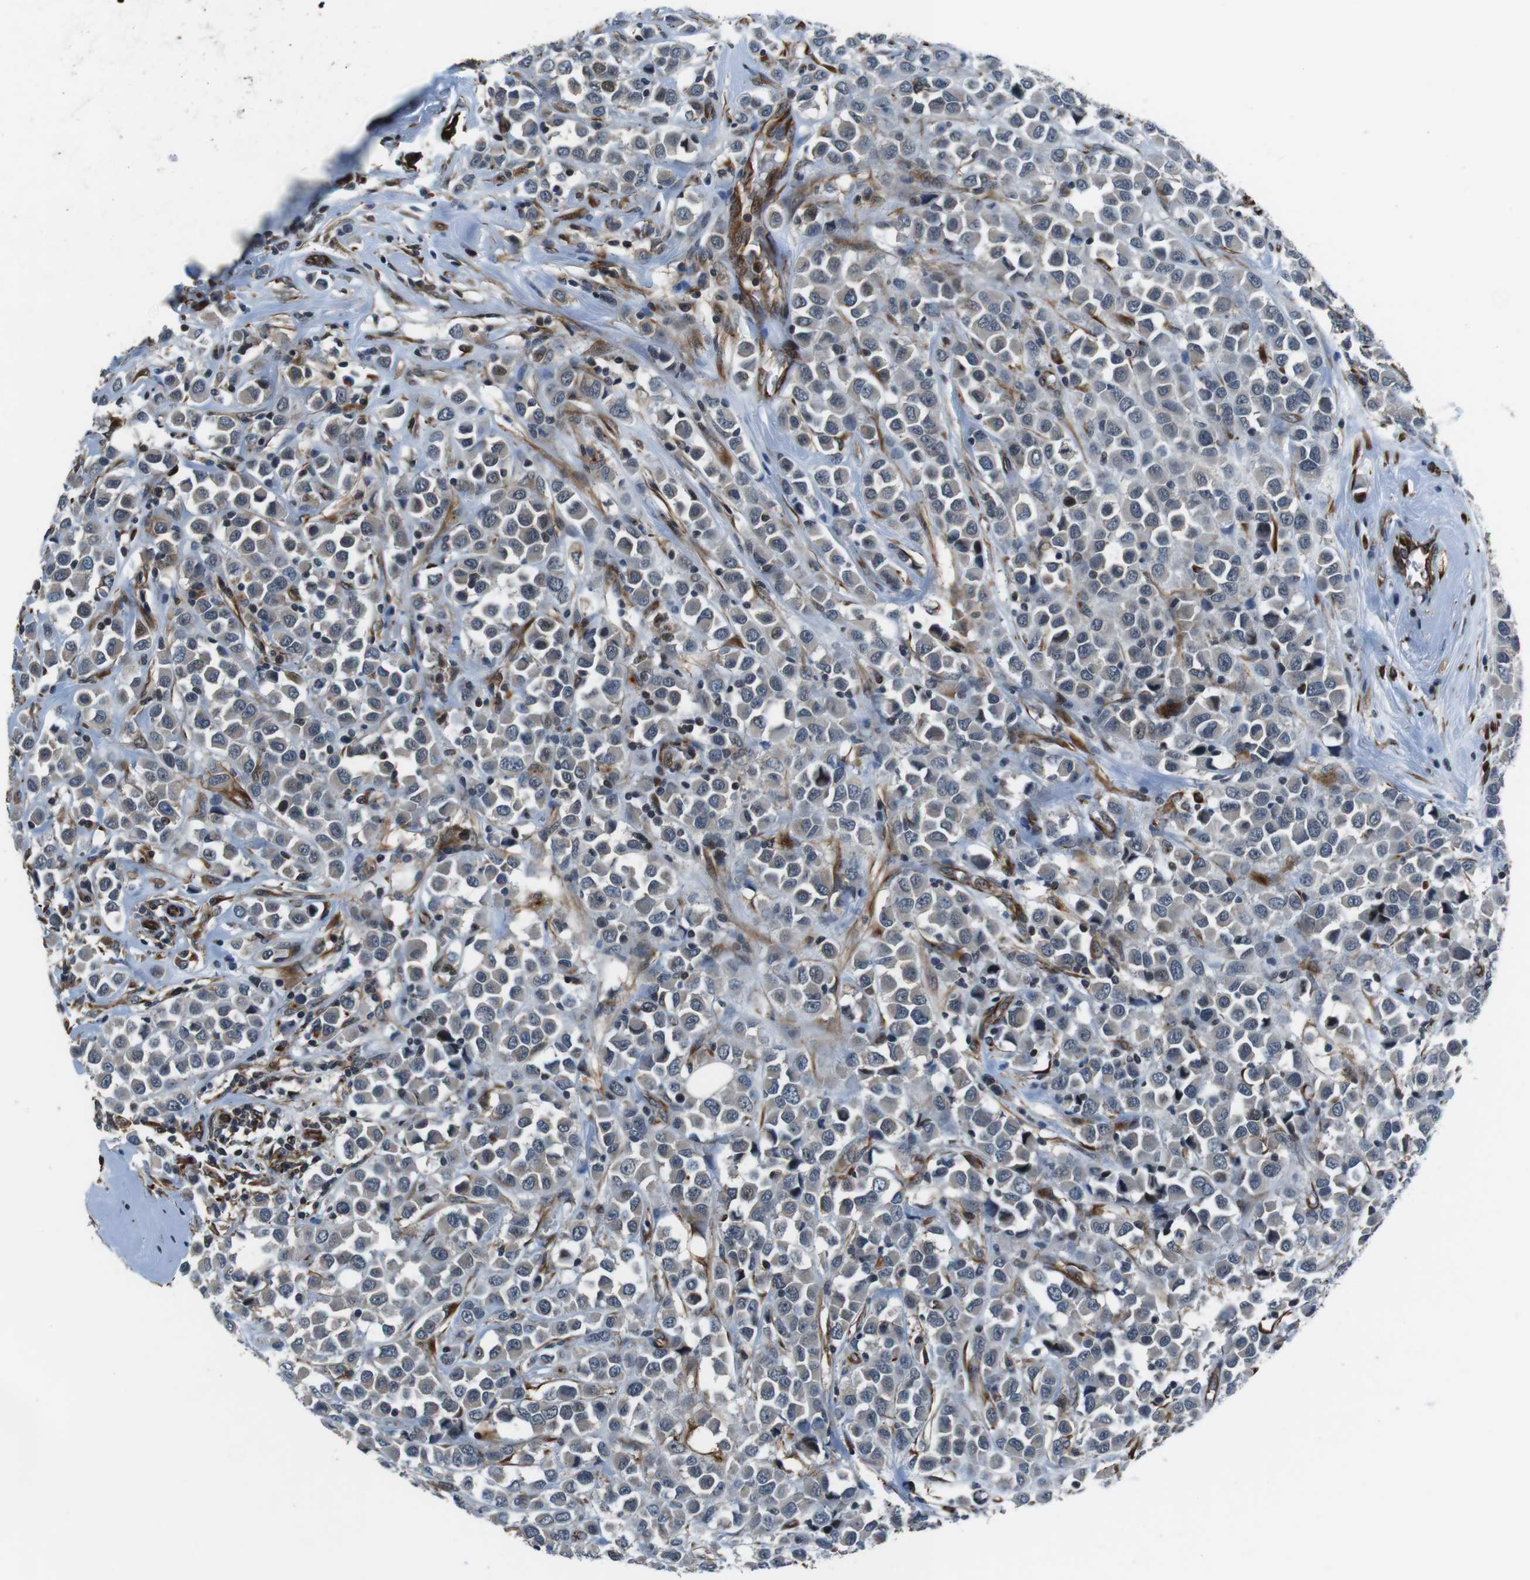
{"staining": {"intensity": "negative", "quantity": "none", "location": "none"}, "tissue": "breast cancer", "cell_type": "Tumor cells", "image_type": "cancer", "snomed": [{"axis": "morphology", "description": "Duct carcinoma"}, {"axis": "topography", "description": "Breast"}], "caption": "Tumor cells show no significant expression in breast cancer (infiltrating ductal carcinoma).", "gene": "LRRC49", "patient": {"sex": "female", "age": 61}}